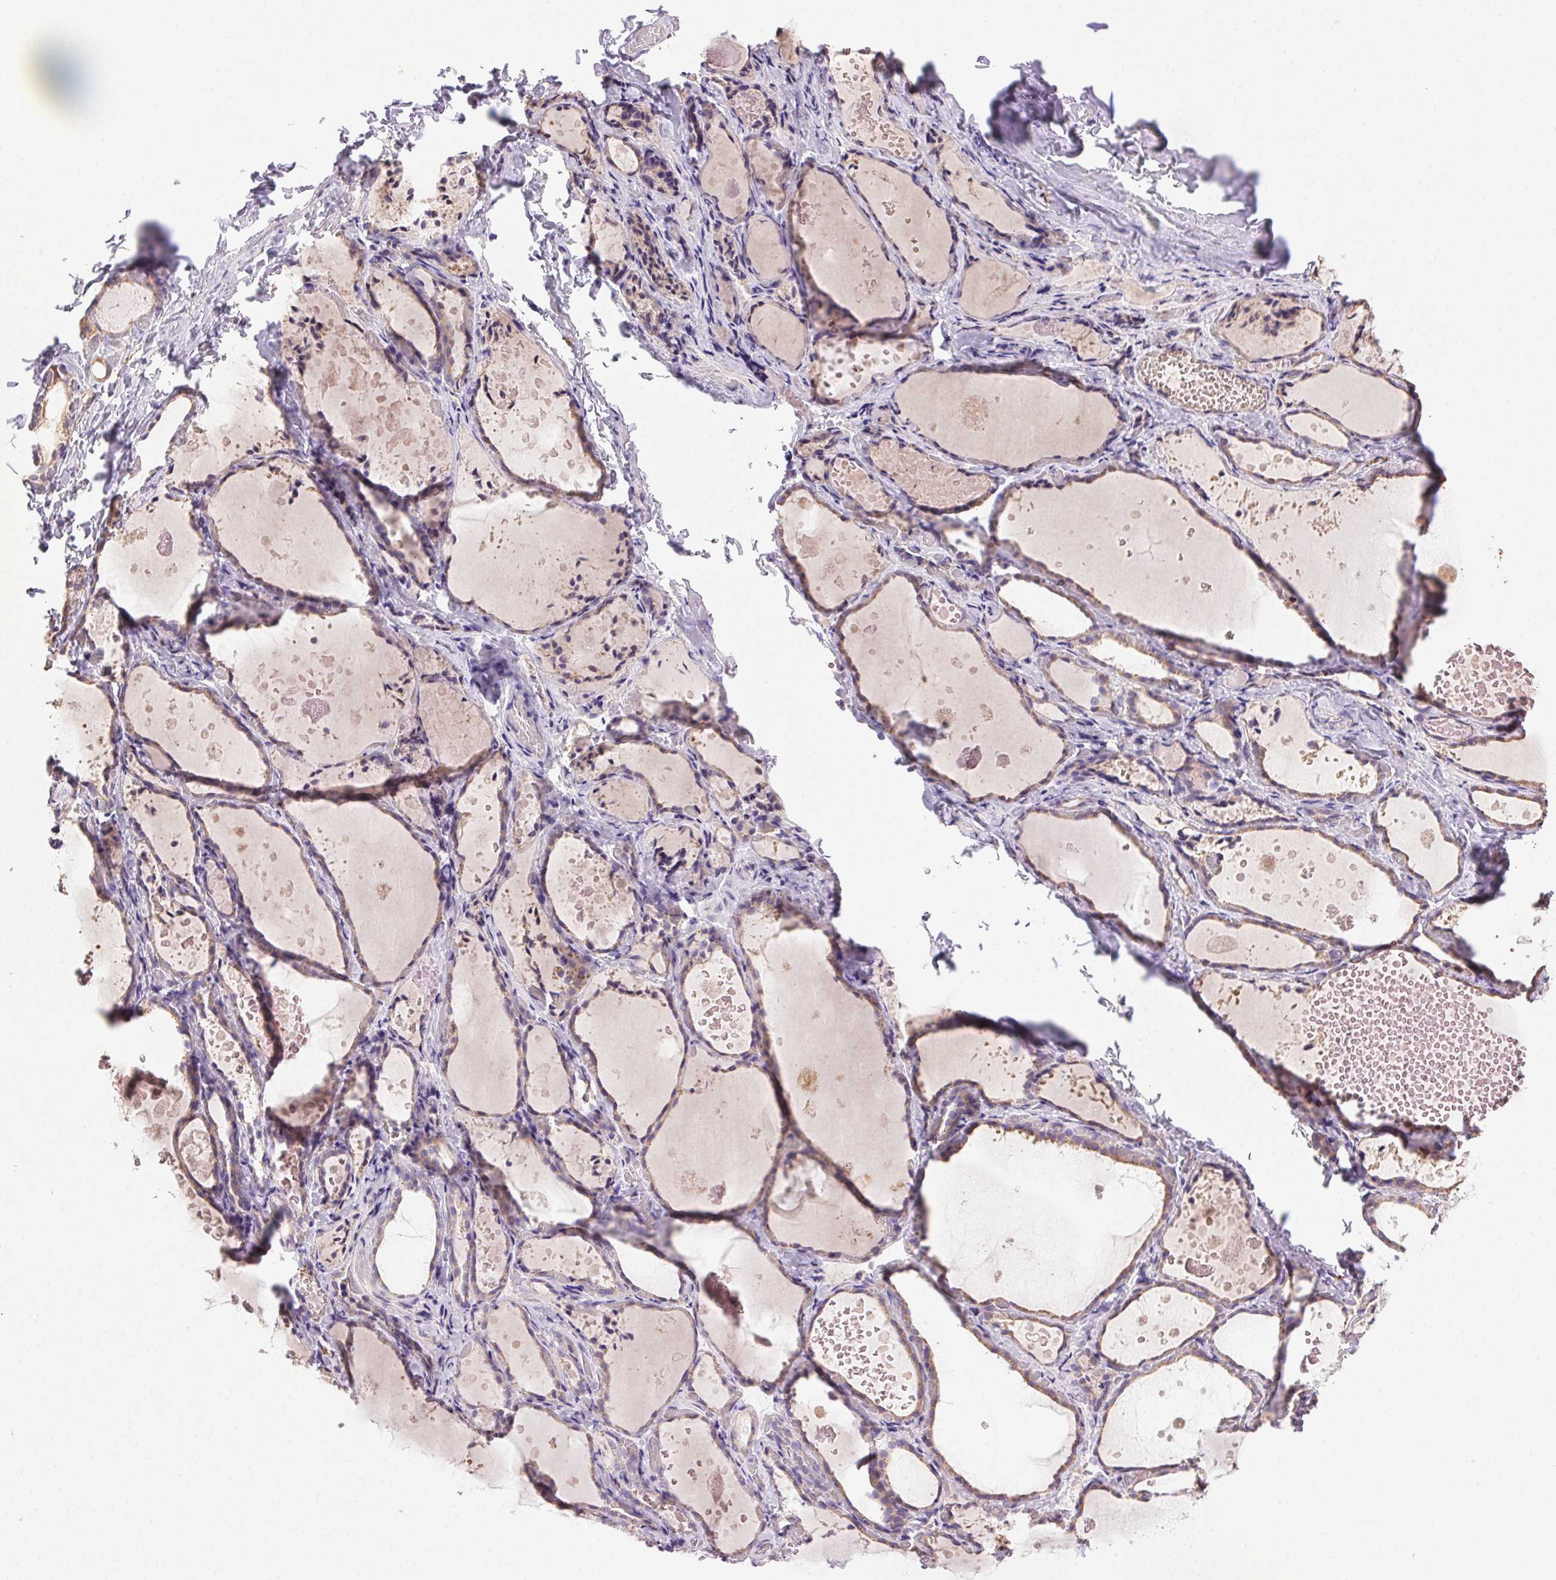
{"staining": {"intensity": "weak", "quantity": "25%-75%", "location": "cytoplasmic/membranous"}, "tissue": "thyroid gland", "cell_type": "Glandular cells", "image_type": "normal", "snomed": [{"axis": "morphology", "description": "Normal tissue, NOS"}, {"axis": "topography", "description": "Thyroid gland"}], "caption": "A high-resolution photomicrograph shows IHC staining of normal thyroid gland, which reveals weak cytoplasmic/membranous staining in approximately 25%-75% of glandular cells. Using DAB (3,3'-diaminobenzidine) (brown) and hematoxylin (blue) stains, captured at high magnification using brightfield microscopy.", "gene": "SNX31", "patient": {"sex": "female", "age": 56}}